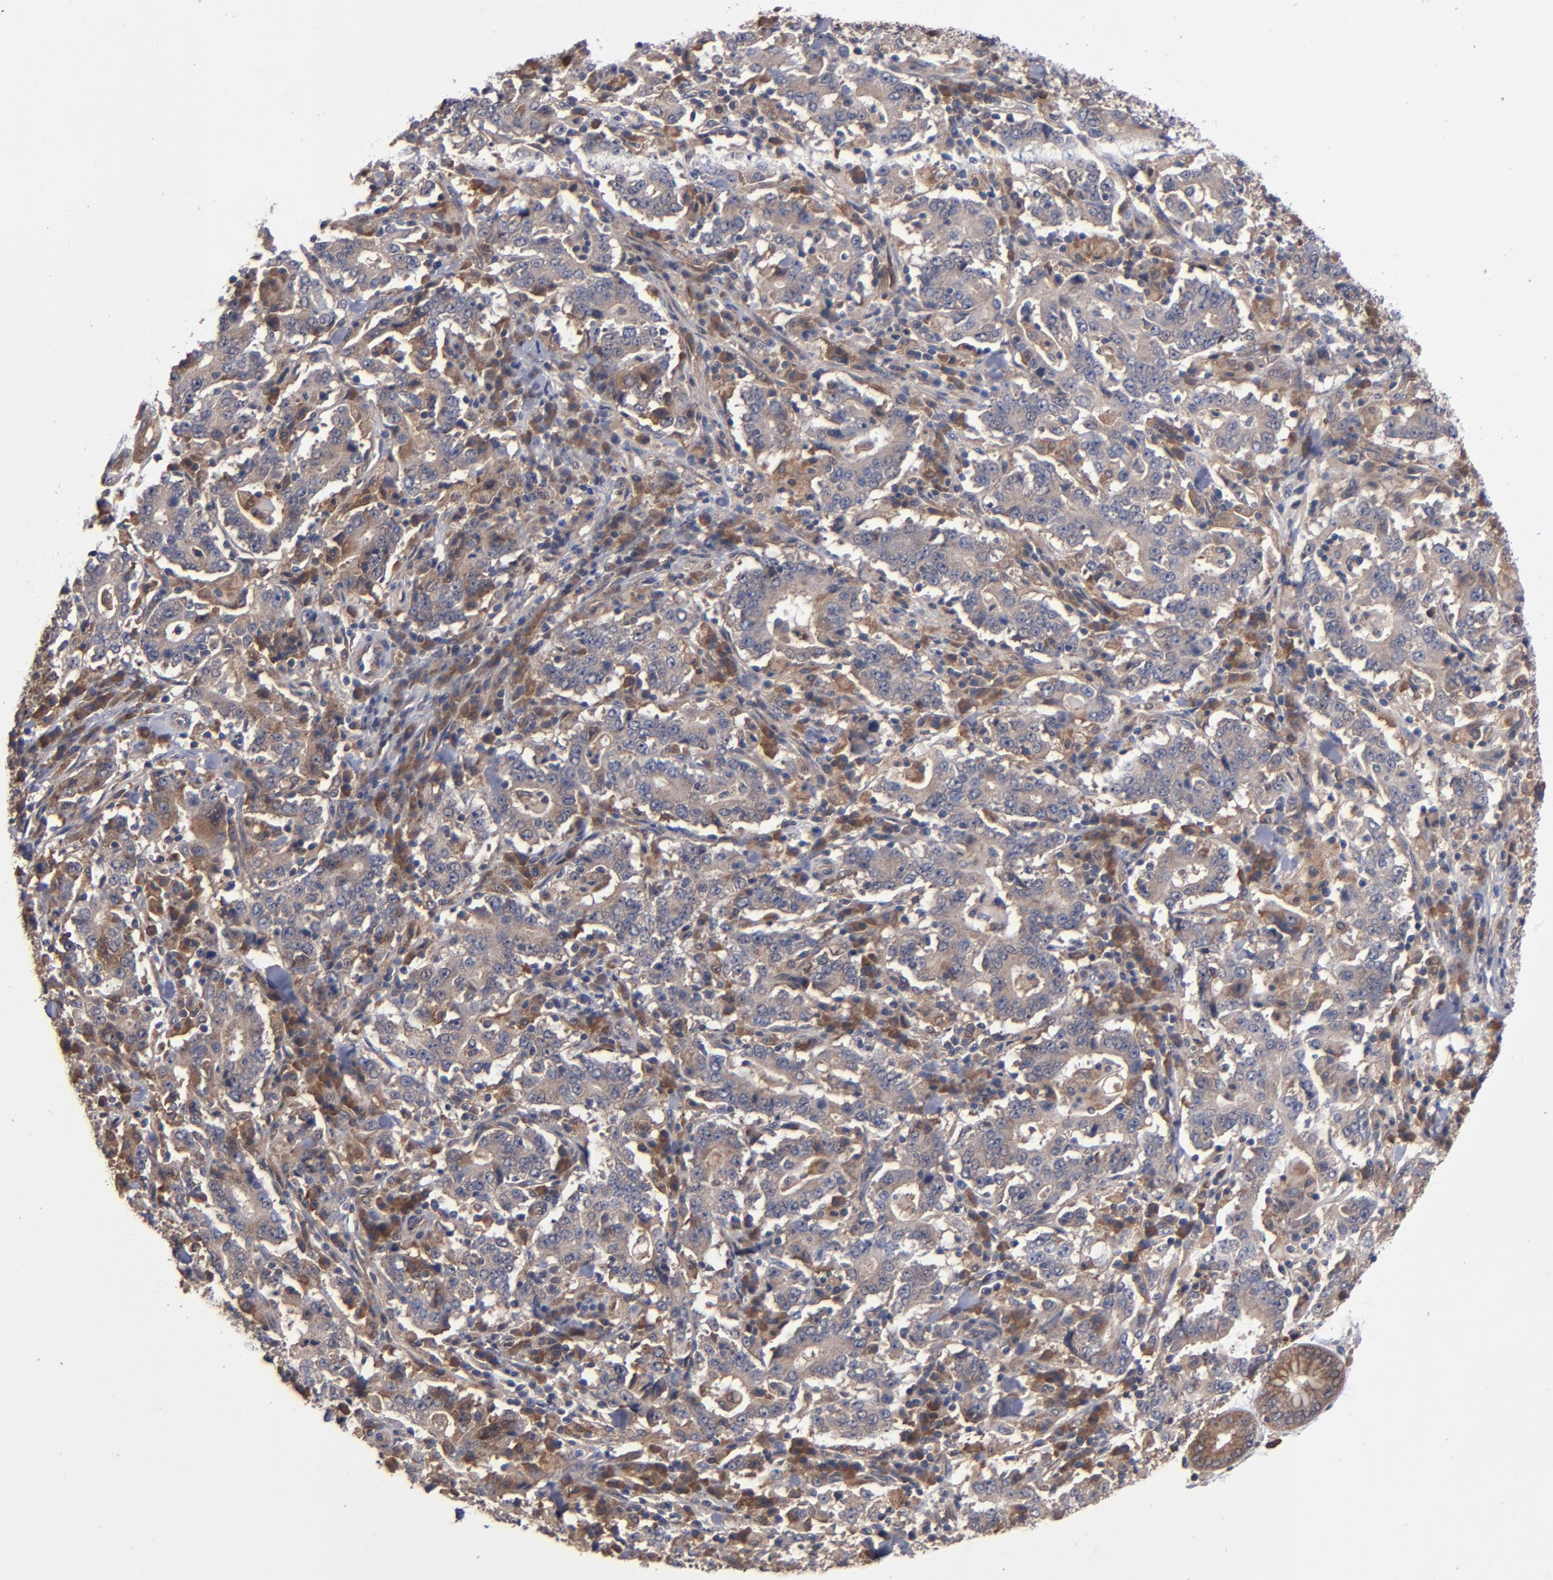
{"staining": {"intensity": "weak", "quantity": ">75%", "location": "cytoplasmic/membranous"}, "tissue": "stomach cancer", "cell_type": "Tumor cells", "image_type": "cancer", "snomed": [{"axis": "morphology", "description": "Normal tissue, NOS"}, {"axis": "morphology", "description": "Adenocarcinoma, NOS"}, {"axis": "topography", "description": "Stomach, upper"}, {"axis": "topography", "description": "Stomach"}], "caption": "Brown immunohistochemical staining in human stomach cancer (adenocarcinoma) shows weak cytoplasmic/membranous expression in about >75% of tumor cells.", "gene": "BDKRB1", "patient": {"sex": "male", "age": 59}}